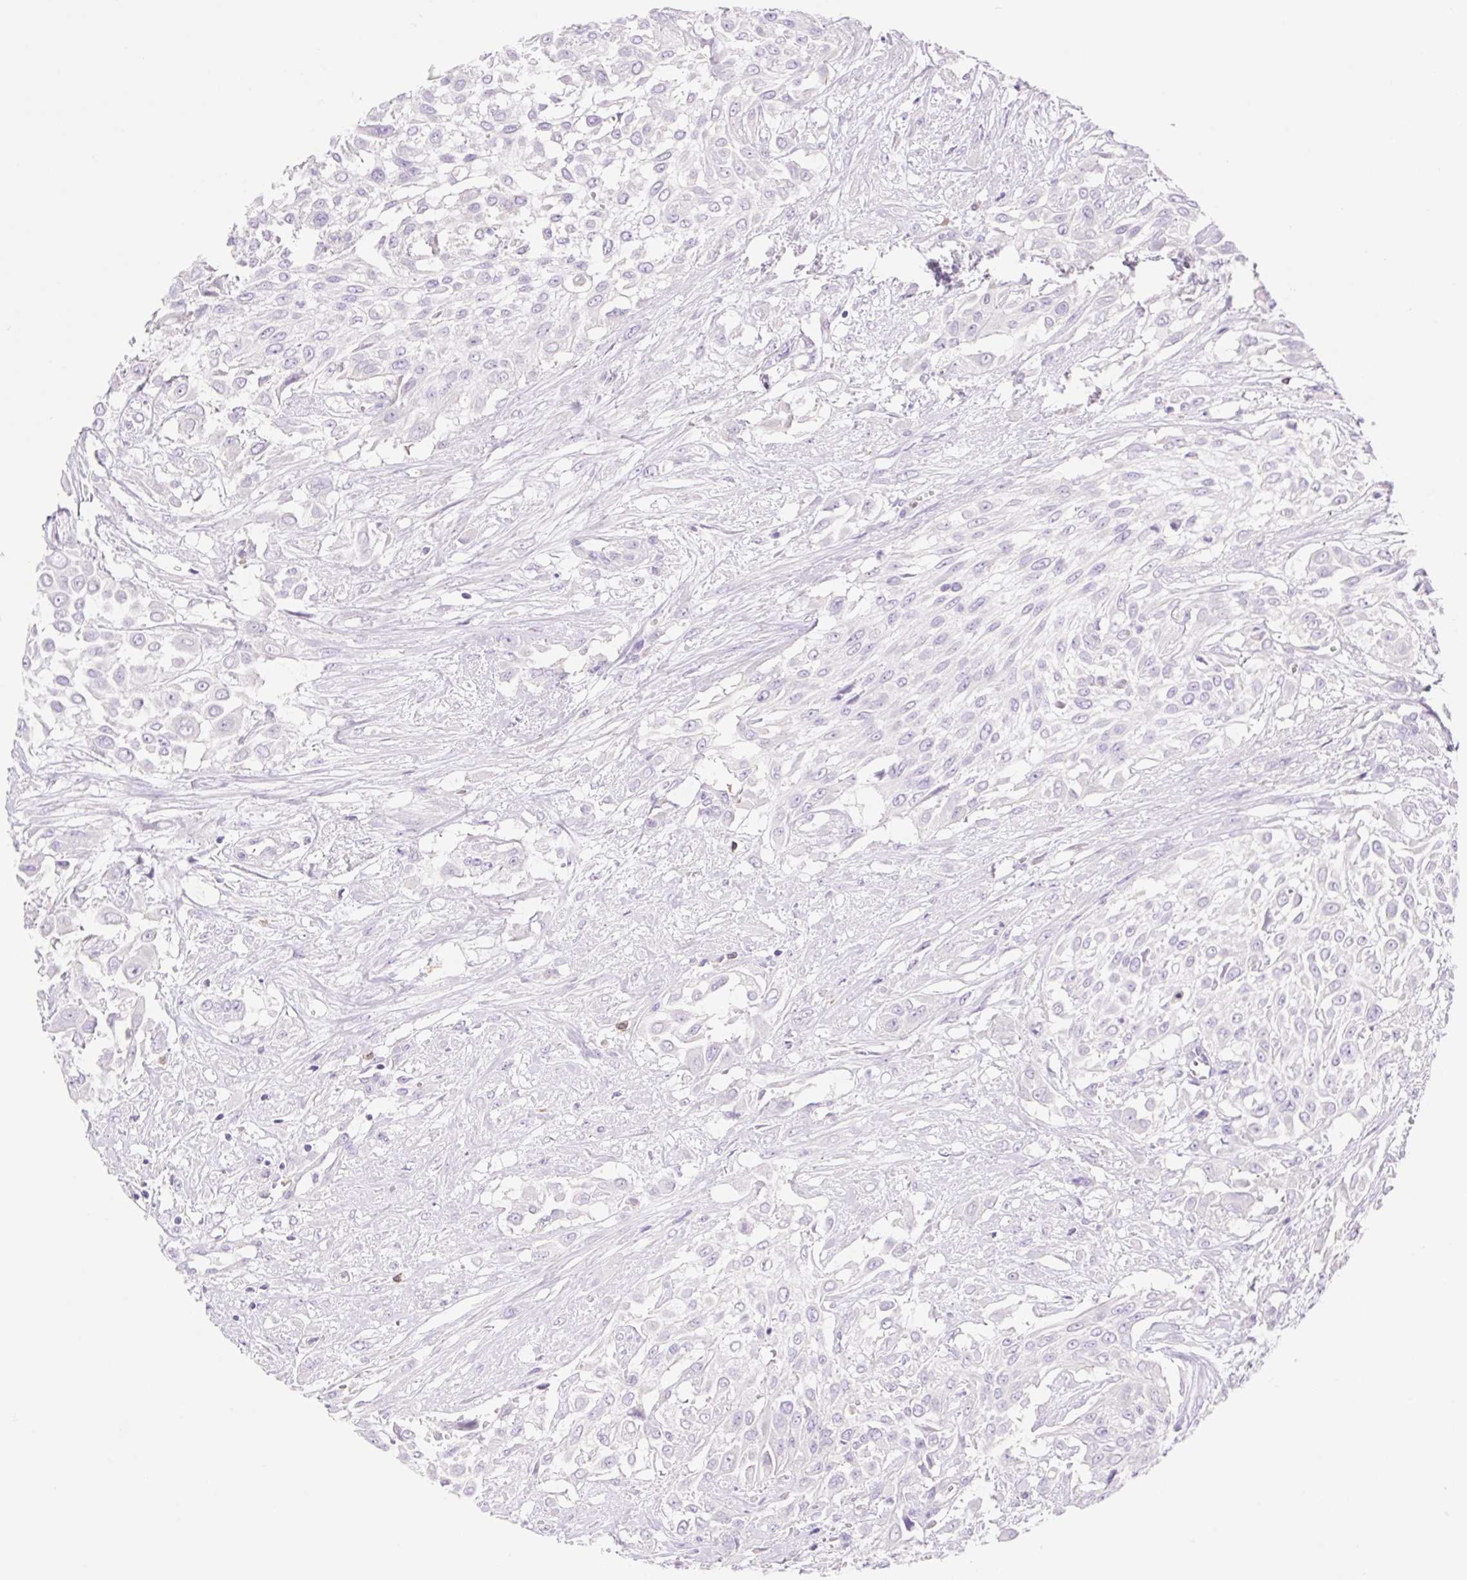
{"staining": {"intensity": "negative", "quantity": "none", "location": "none"}, "tissue": "urothelial cancer", "cell_type": "Tumor cells", "image_type": "cancer", "snomed": [{"axis": "morphology", "description": "Urothelial carcinoma, High grade"}, {"axis": "topography", "description": "Urinary bladder"}], "caption": "This is an immunohistochemistry (IHC) image of high-grade urothelial carcinoma. There is no expression in tumor cells.", "gene": "DENND5A", "patient": {"sex": "male", "age": 57}}